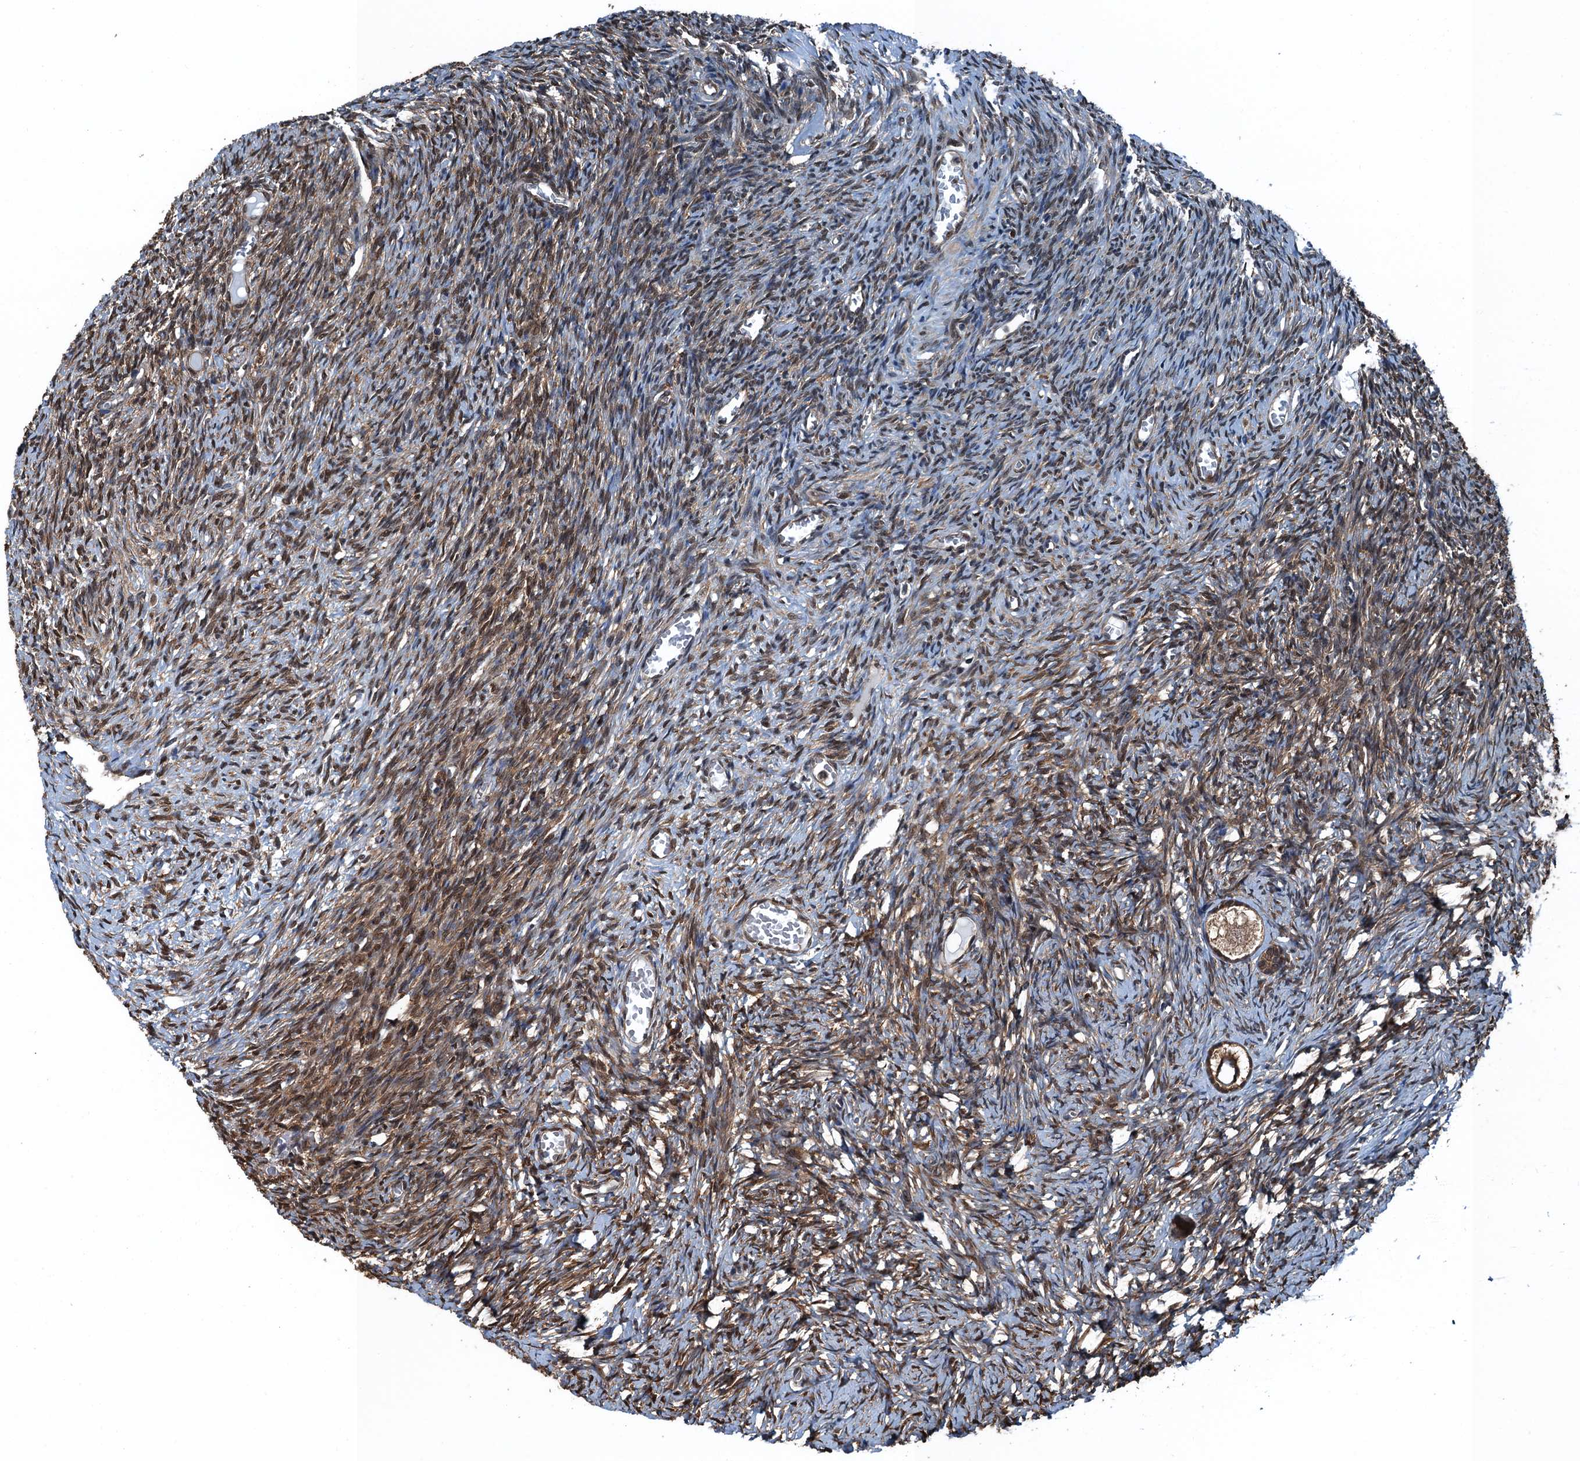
{"staining": {"intensity": "moderate", "quantity": ">75%", "location": "cytoplasmic/membranous"}, "tissue": "ovary", "cell_type": "Follicle cells", "image_type": "normal", "snomed": [{"axis": "morphology", "description": "Normal tissue, NOS"}, {"axis": "topography", "description": "Ovary"}], "caption": "An immunohistochemistry image of benign tissue is shown. Protein staining in brown labels moderate cytoplasmic/membranous positivity in ovary within follicle cells. (IHC, brightfield microscopy, high magnification).", "gene": "RNH1", "patient": {"sex": "female", "age": 27}}